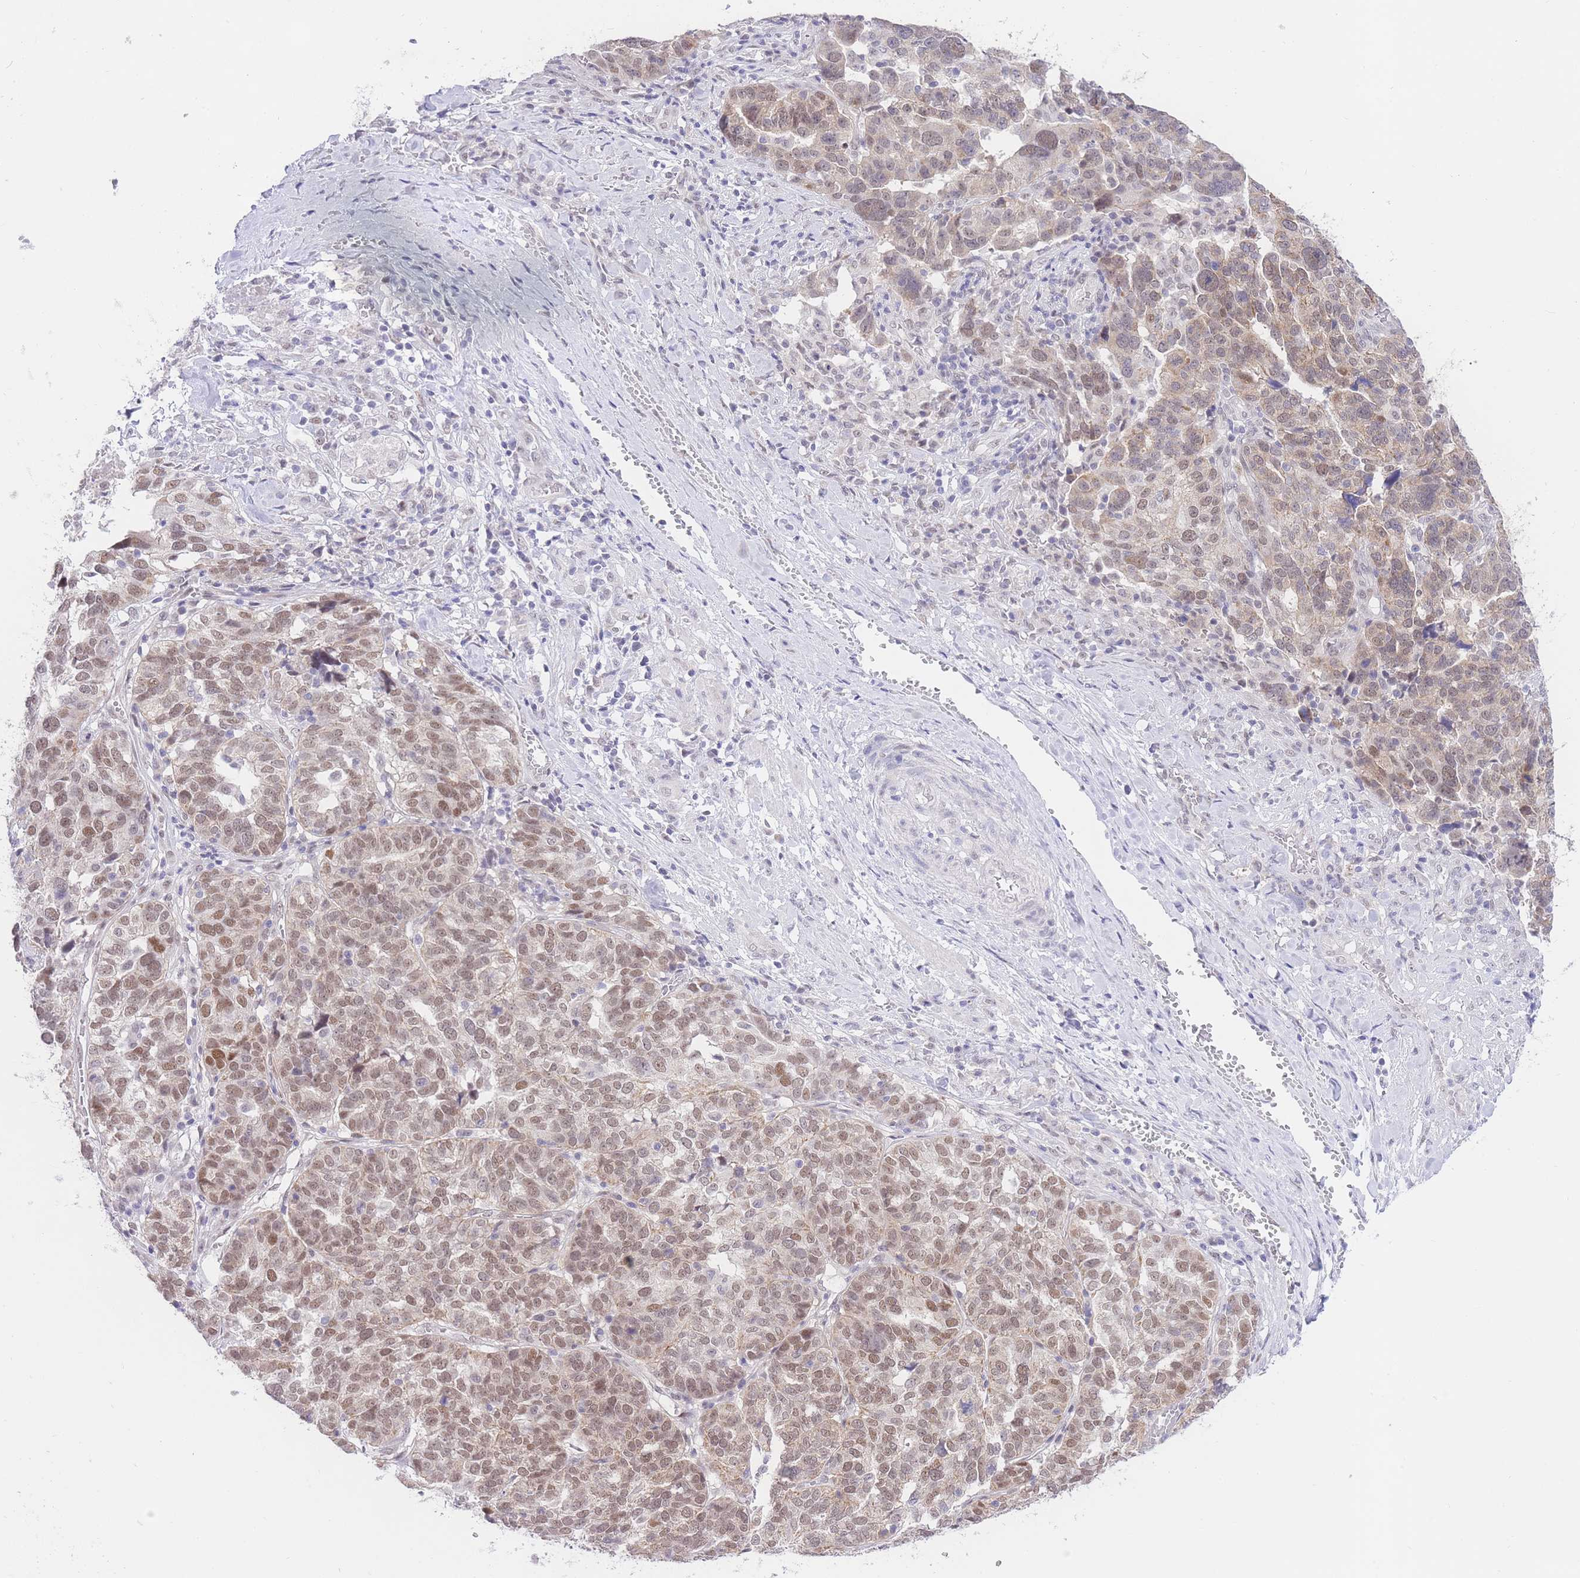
{"staining": {"intensity": "moderate", "quantity": ">75%", "location": "nuclear"}, "tissue": "ovarian cancer", "cell_type": "Tumor cells", "image_type": "cancer", "snomed": [{"axis": "morphology", "description": "Cystadenocarcinoma, serous, NOS"}, {"axis": "topography", "description": "Ovary"}], "caption": "Immunohistochemical staining of ovarian cancer demonstrates medium levels of moderate nuclear positivity in approximately >75% of tumor cells.", "gene": "UBXN7", "patient": {"sex": "female", "age": 59}}